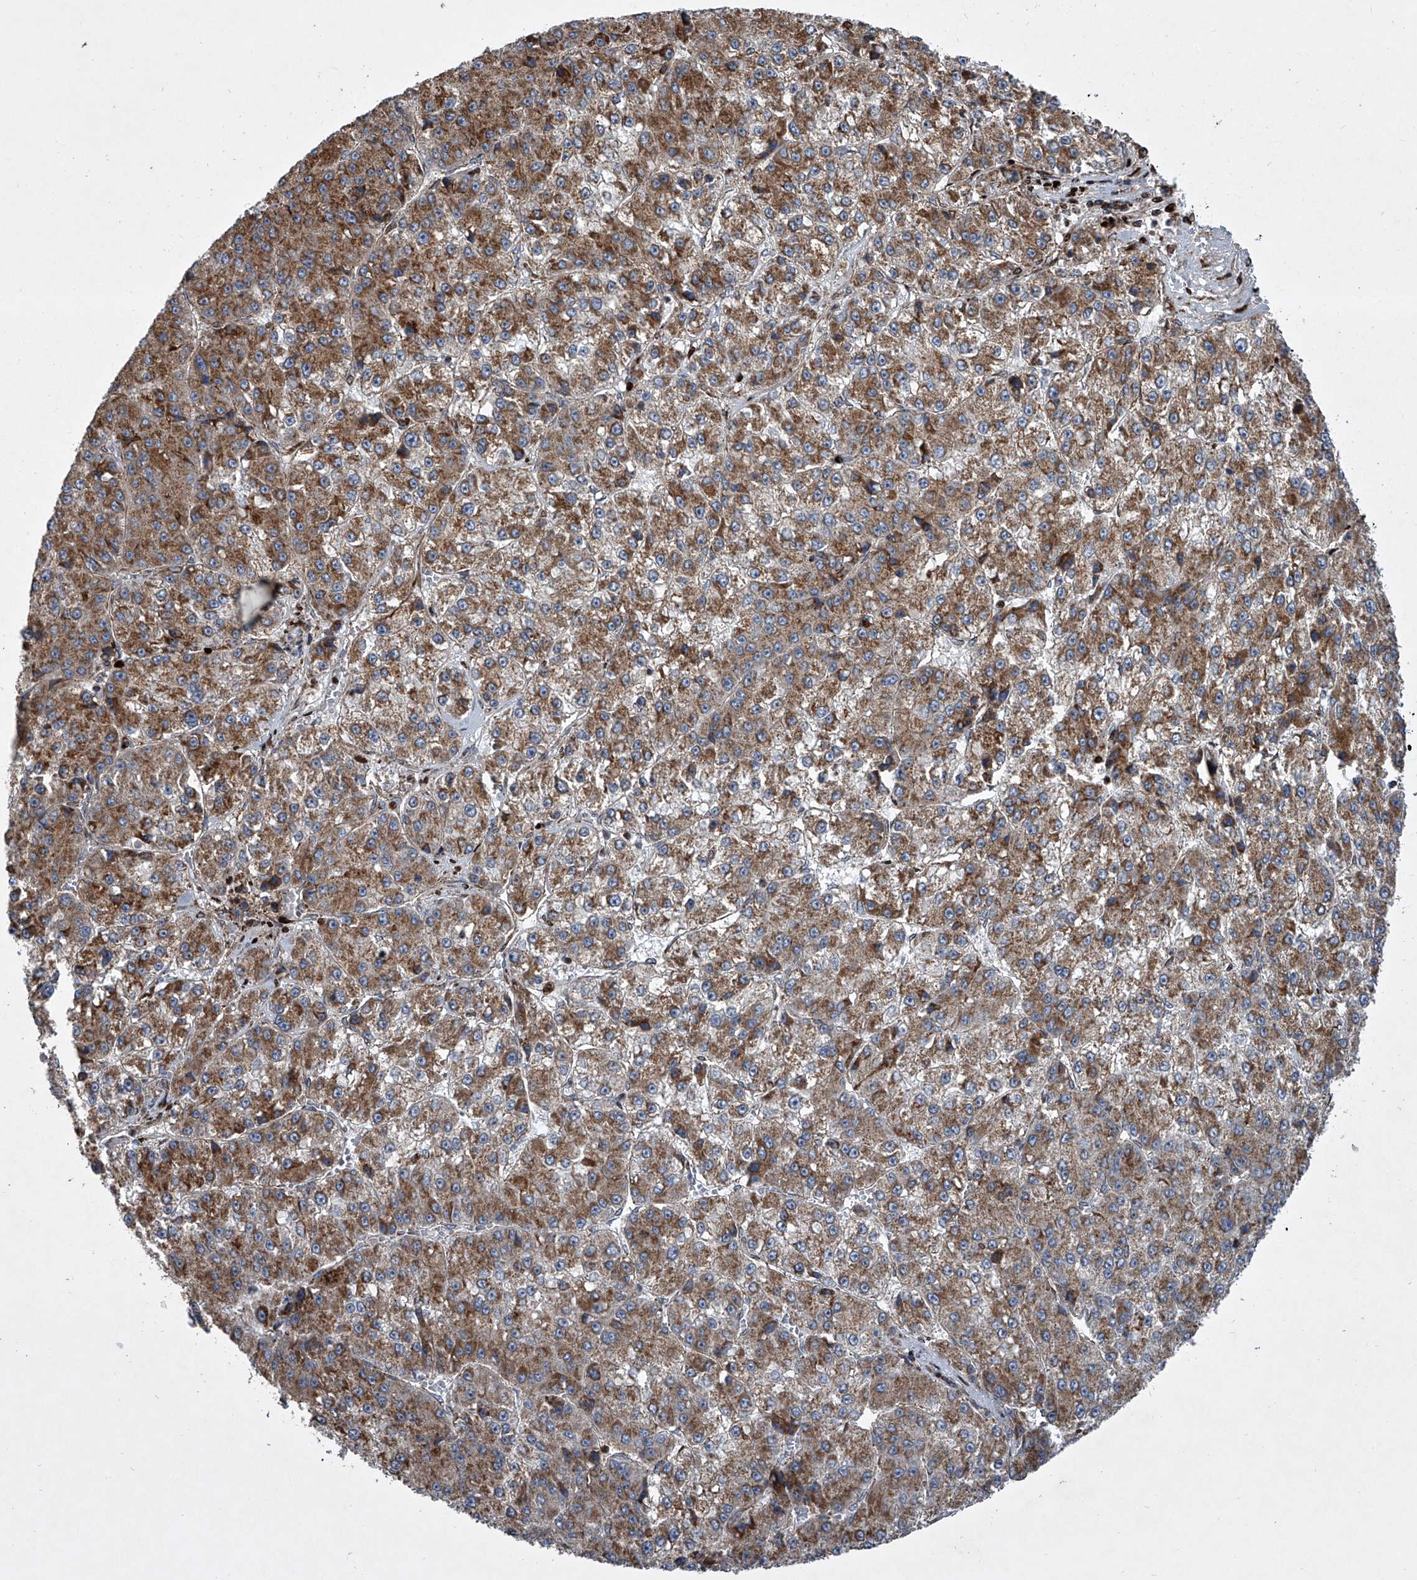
{"staining": {"intensity": "moderate", "quantity": ">75%", "location": "cytoplasmic/membranous"}, "tissue": "liver cancer", "cell_type": "Tumor cells", "image_type": "cancer", "snomed": [{"axis": "morphology", "description": "Carcinoma, Hepatocellular, NOS"}, {"axis": "topography", "description": "Liver"}], "caption": "A photomicrograph of human liver cancer (hepatocellular carcinoma) stained for a protein exhibits moderate cytoplasmic/membranous brown staining in tumor cells. The staining was performed using DAB (3,3'-diaminobenzidine), with brown indicating positive protein expression. Nuclei are stained blue with hematoxylin.", "gene": "STRADA", "patient": {"sex": "female", "age": 73}}